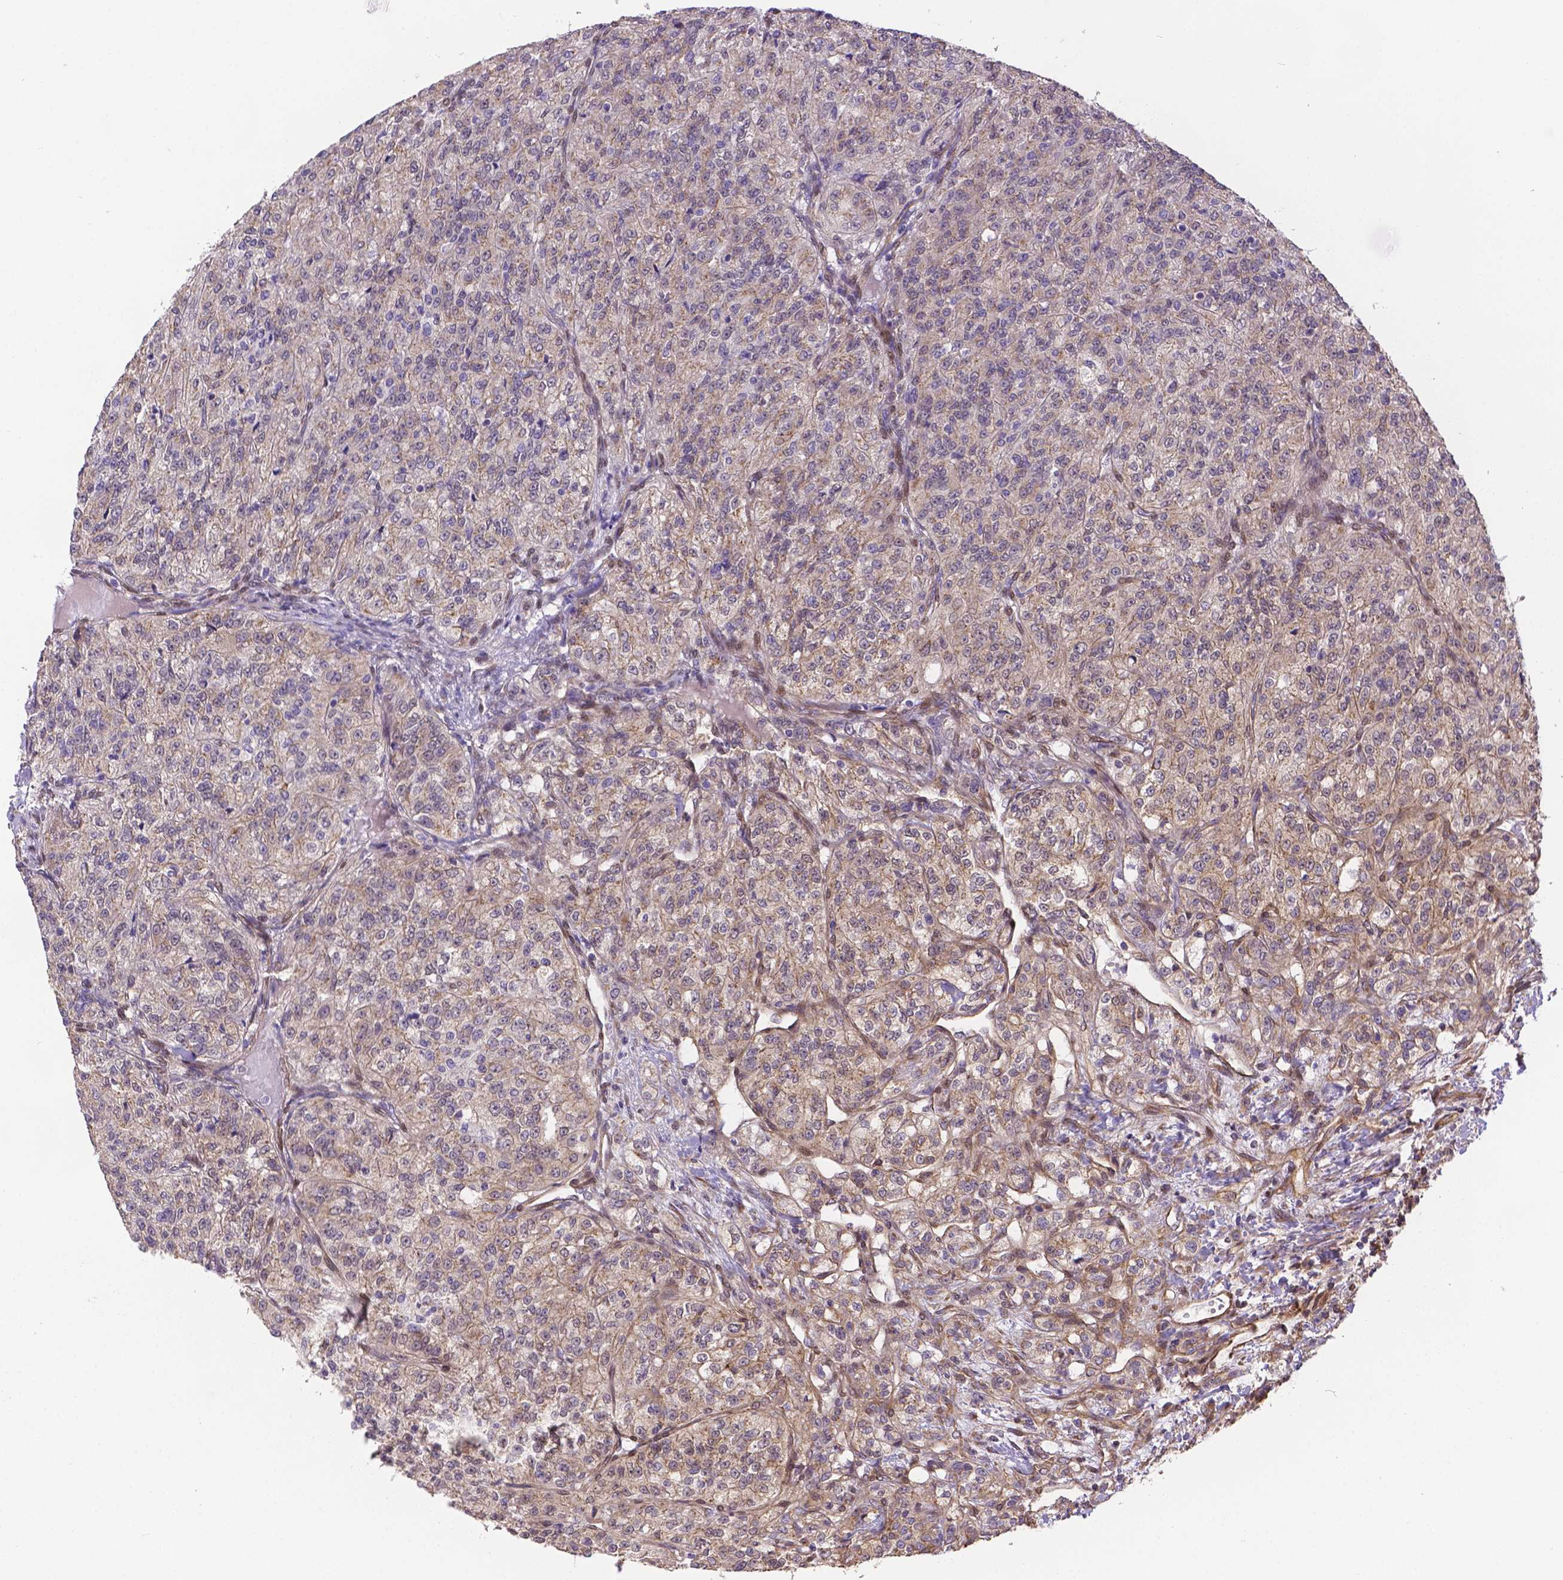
{"staining": {"intensity": "weak", "quantity": ">75%", "location": "cytoplasmic/membranous"}, "tissue": "renal cancer", "cell_type": "Tumor cells", "image_type": "cancer", "snomed": [{"axis": "morphology", "description": "Adenocarcinoma, NOS"}, {"axis": "topography", "description": "Kidney"}], "caption": "An immunohistochemistry image of neoplastic tissue is shown. Protein staining in brown shows weak cytoplasmic/membranous positivity in renal adenocarcinoma within tumor cells. The protein is stained brown, and the nuclei are stained in blue (DAB (3,3'-diaminobenzidine) IHC with brightfield microscopy, high magnification).", "gene": "YAP1", "patient": {"sex": "female", "age": 63}}